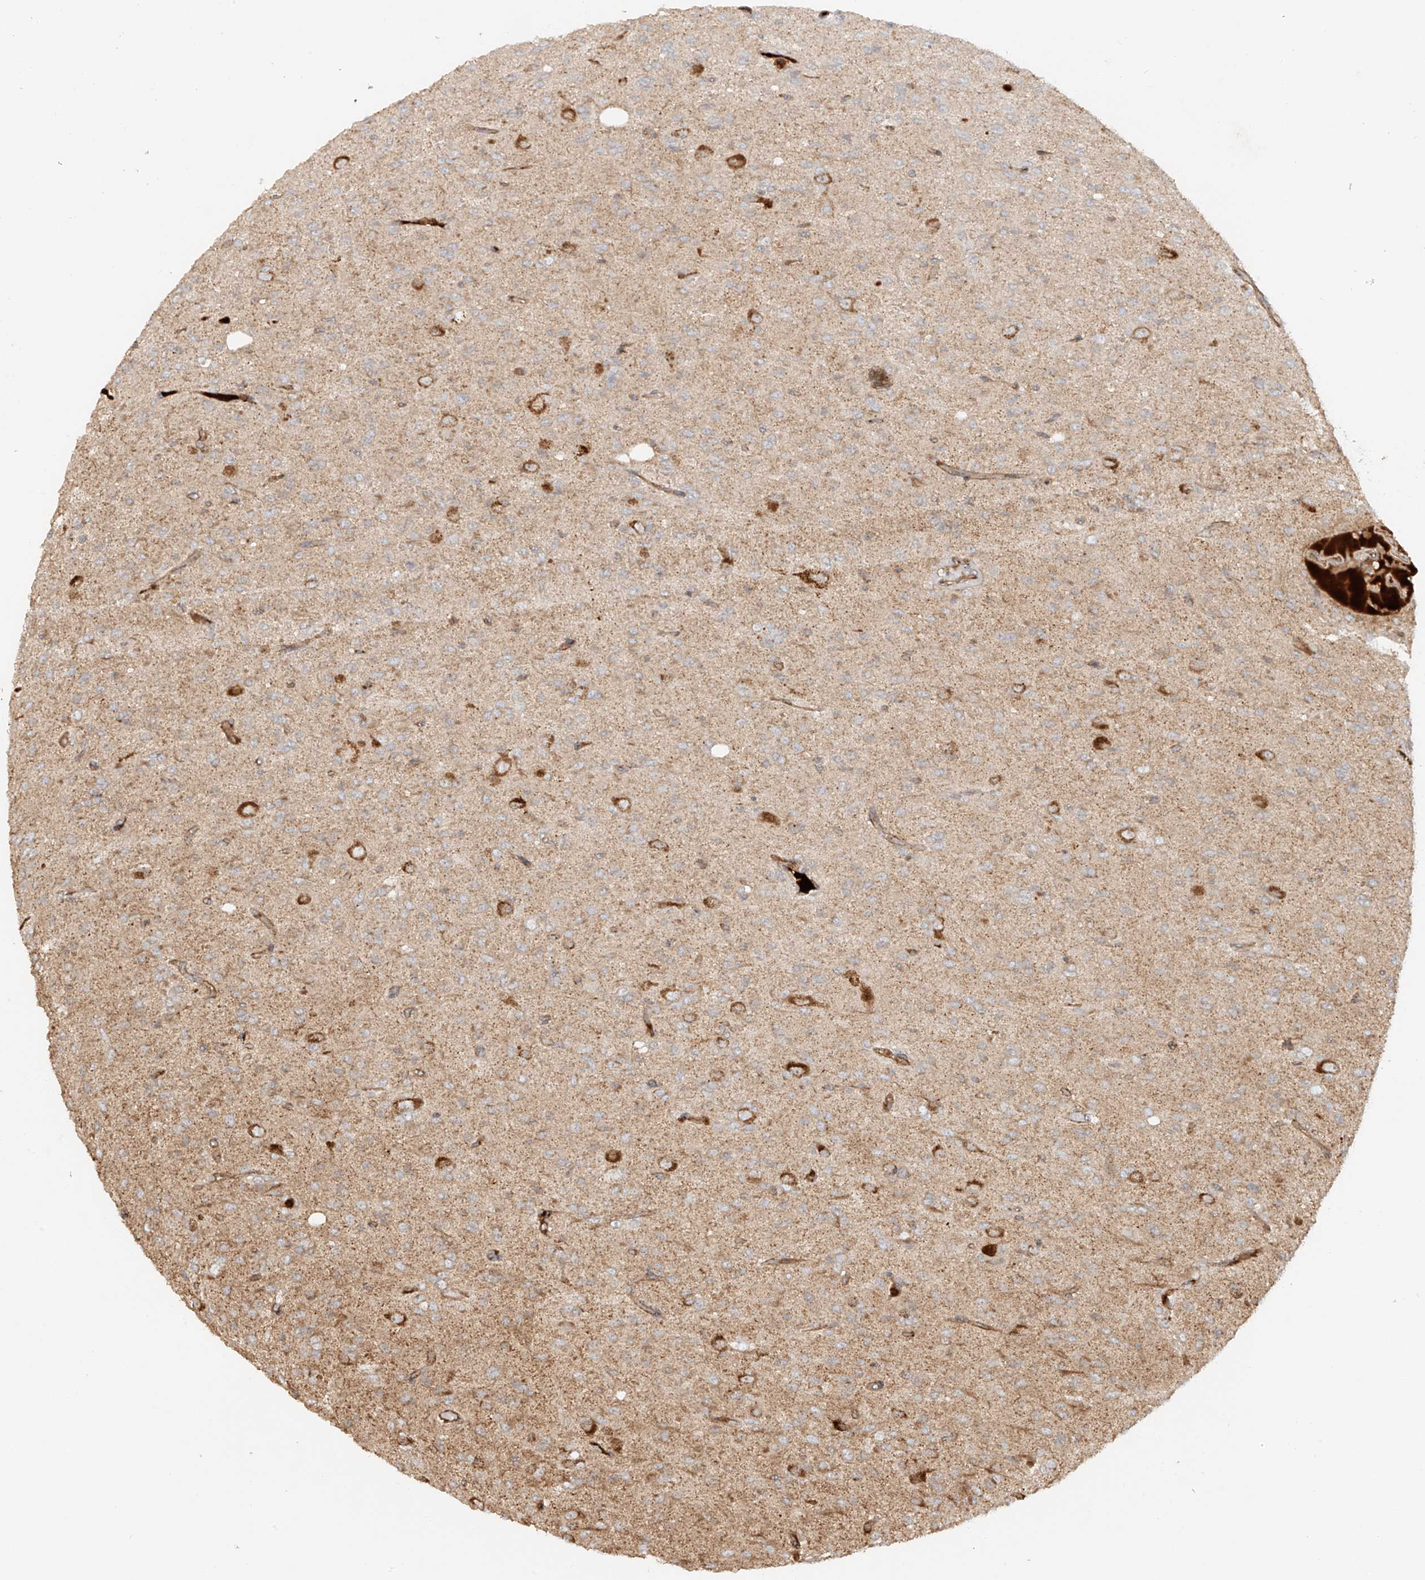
{"staining": {"intensity": "weak", "quantity": ">75%", "location": "cytoplasmic/membranous"}, "tissue": "glioma", "cell_type": "Tumor cells", "image_type": "cancer", "snomed": [{"axis": "morphology", "description": "Glioma, malignant, High grade"}, {"axis": "topography", "description": "Brain"}], "caption": "Protein expression analysis of human glioma reveals weak cytoplasmic/membranous staining in about >75% of tumor cells. The protein of interest is shown in brown color, while the nuclei are stained blue.", "gene": "MIPEP", "patient": {"sex": "female", "age": 59}}